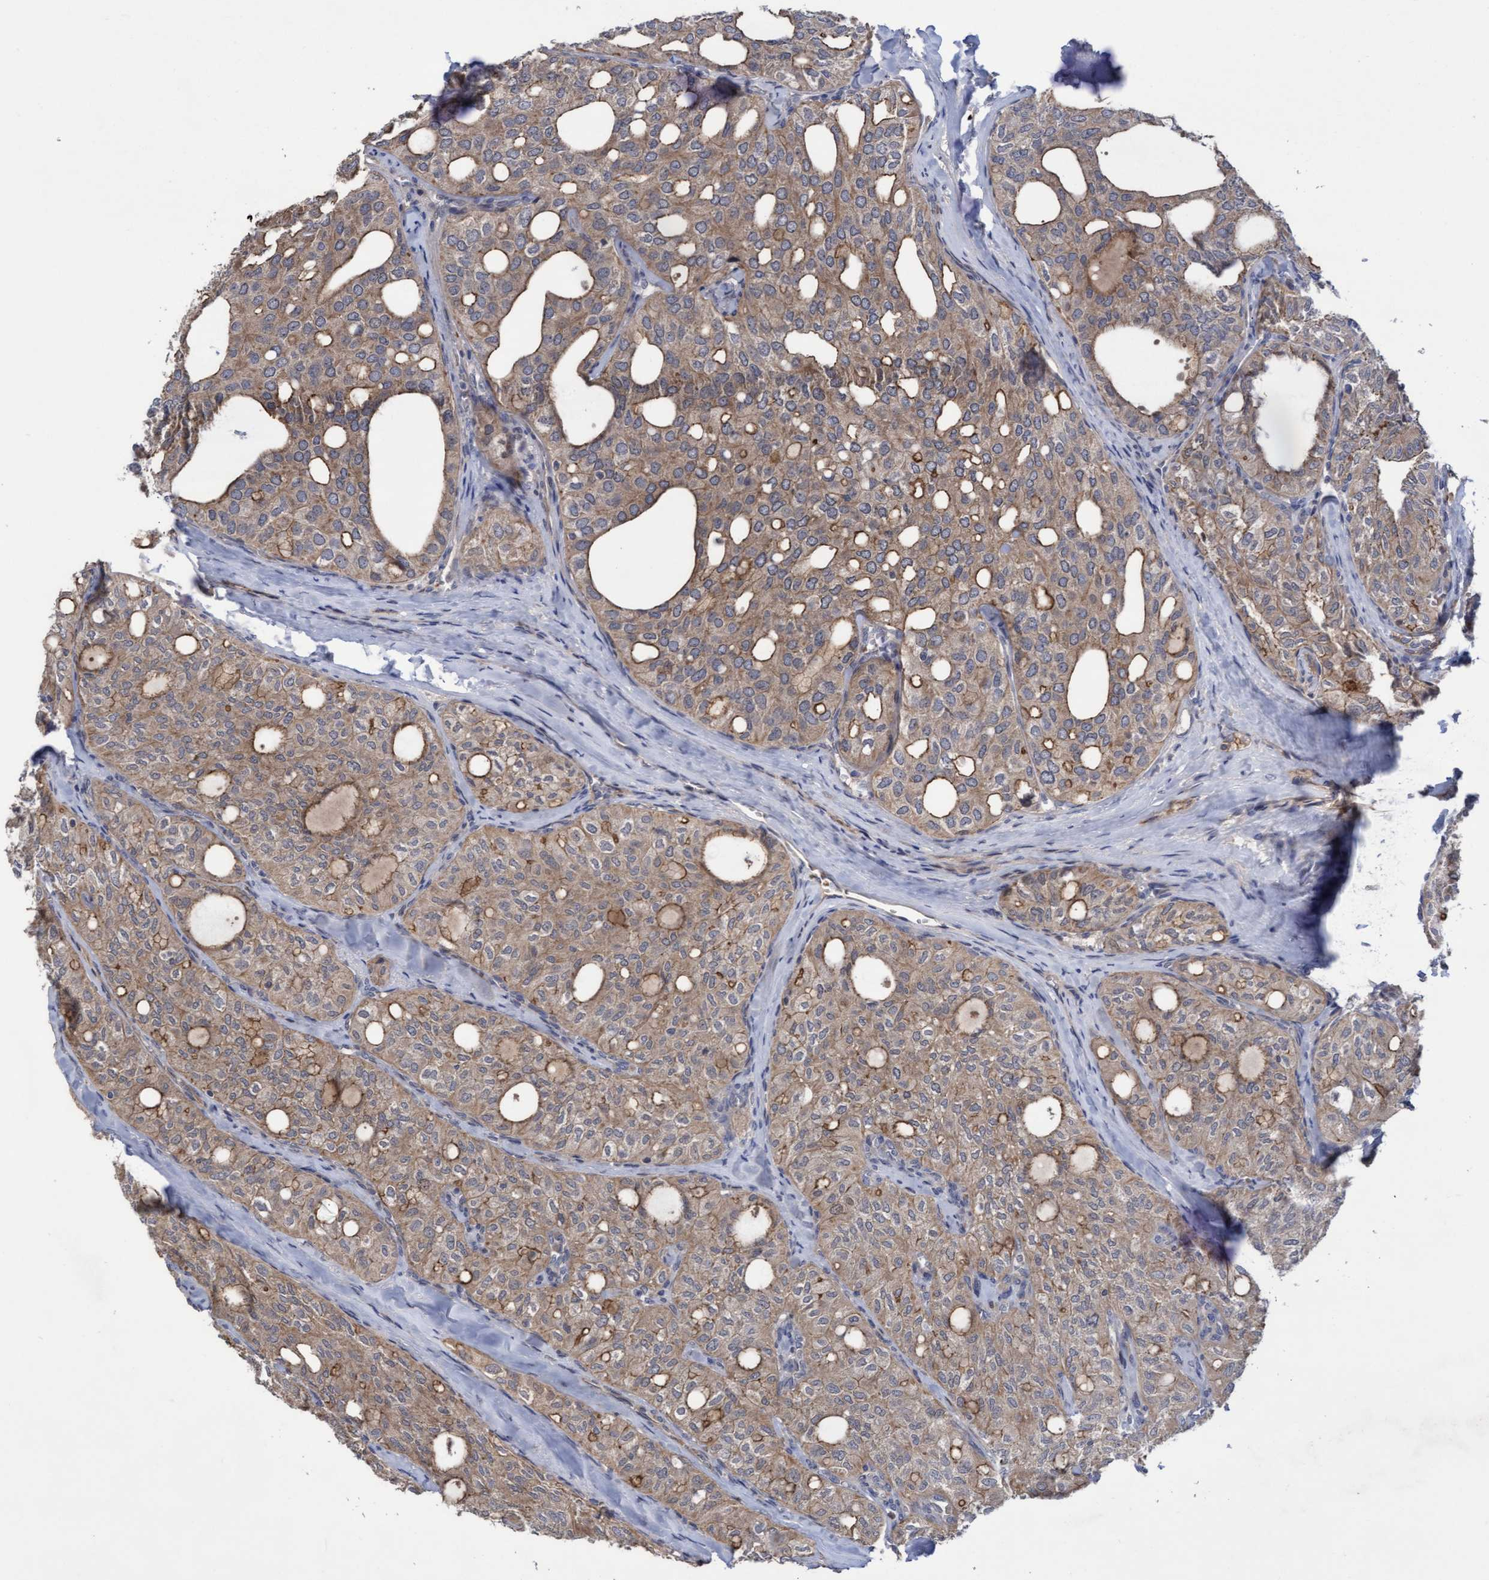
{"staining": {"intensity": "weak", "quantity": ">75%", "location": "cytoplasmic/membranous"}, "tissue": "thyroid cancer", "cell_type": "Tumor cells", "image_type": "cancer", "snomed": [{"axis": "morphology", "description": "Follicular adenoma carcinoma, NOS"}, {"axis": "topography", "description": "Thyroid gland"}], "caption": "There is low levels of weak cytoplasmic/membranous staining in tumor cells of follicular adenoma carcinoma (thyroid), as demonstrated by immunohistochemical staining (brown color).", "gene": "COBL", "patient": {"sex": "male", "age": 75}}